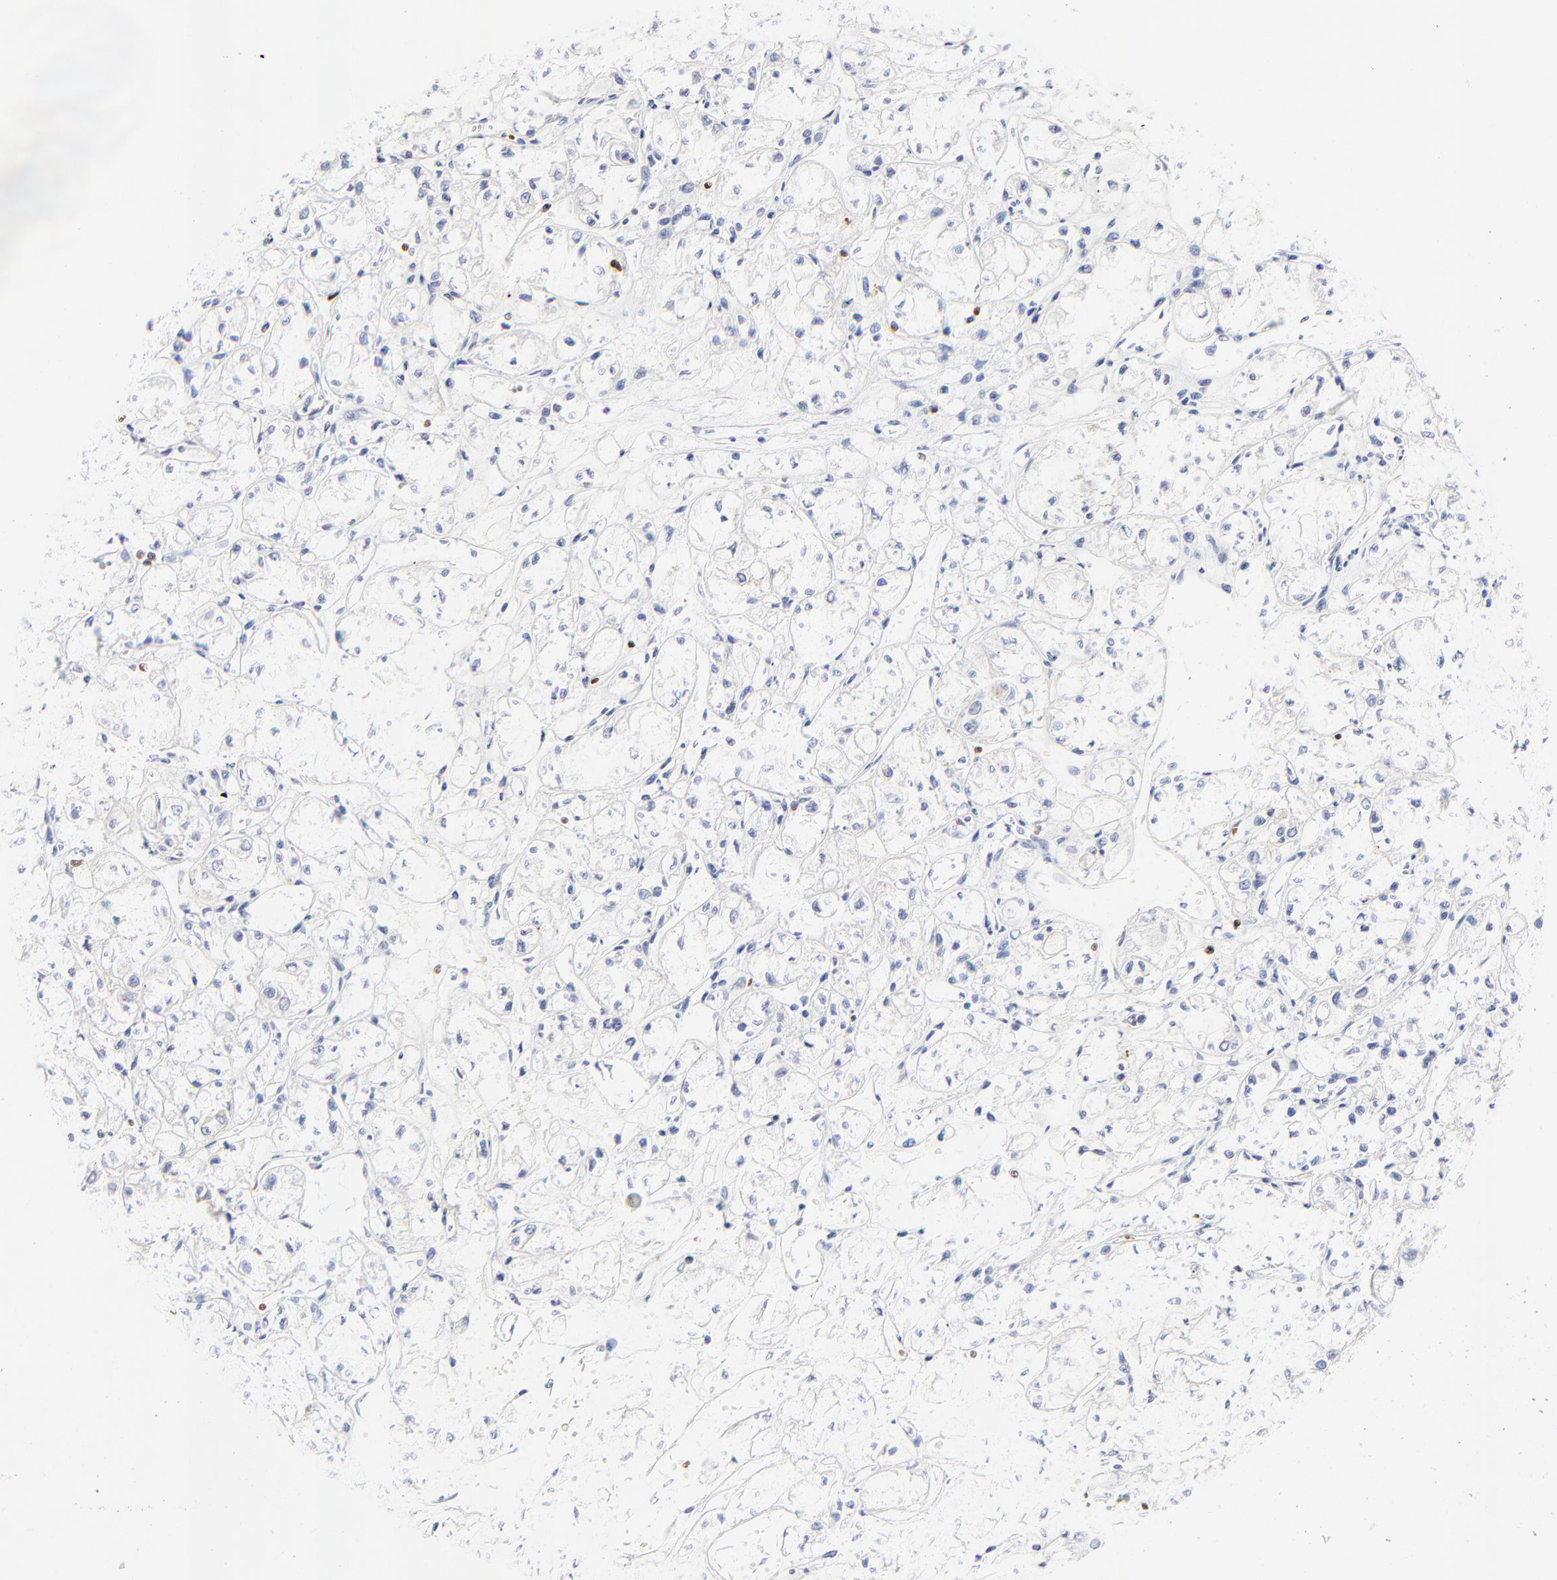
{"staining": {"intensity": "negative", "quantity": "none", "location": "none"}, "tissue": "renal cancer", "cell_type": "Tumor cells", "image_type": "cancer", "snomed": [{"axis": "morphology", "description": "Adenocarcinoma, NOS"}, {"axis": "topography", "description": "Kidney"}], "caption": "This is a image of immunohistochemistry staining of renal cancer (adenocarcinoma), which shows no staining in tumor cells.", "gene": "ZAP70", "patient": {"sex": "male", "age": 78}}